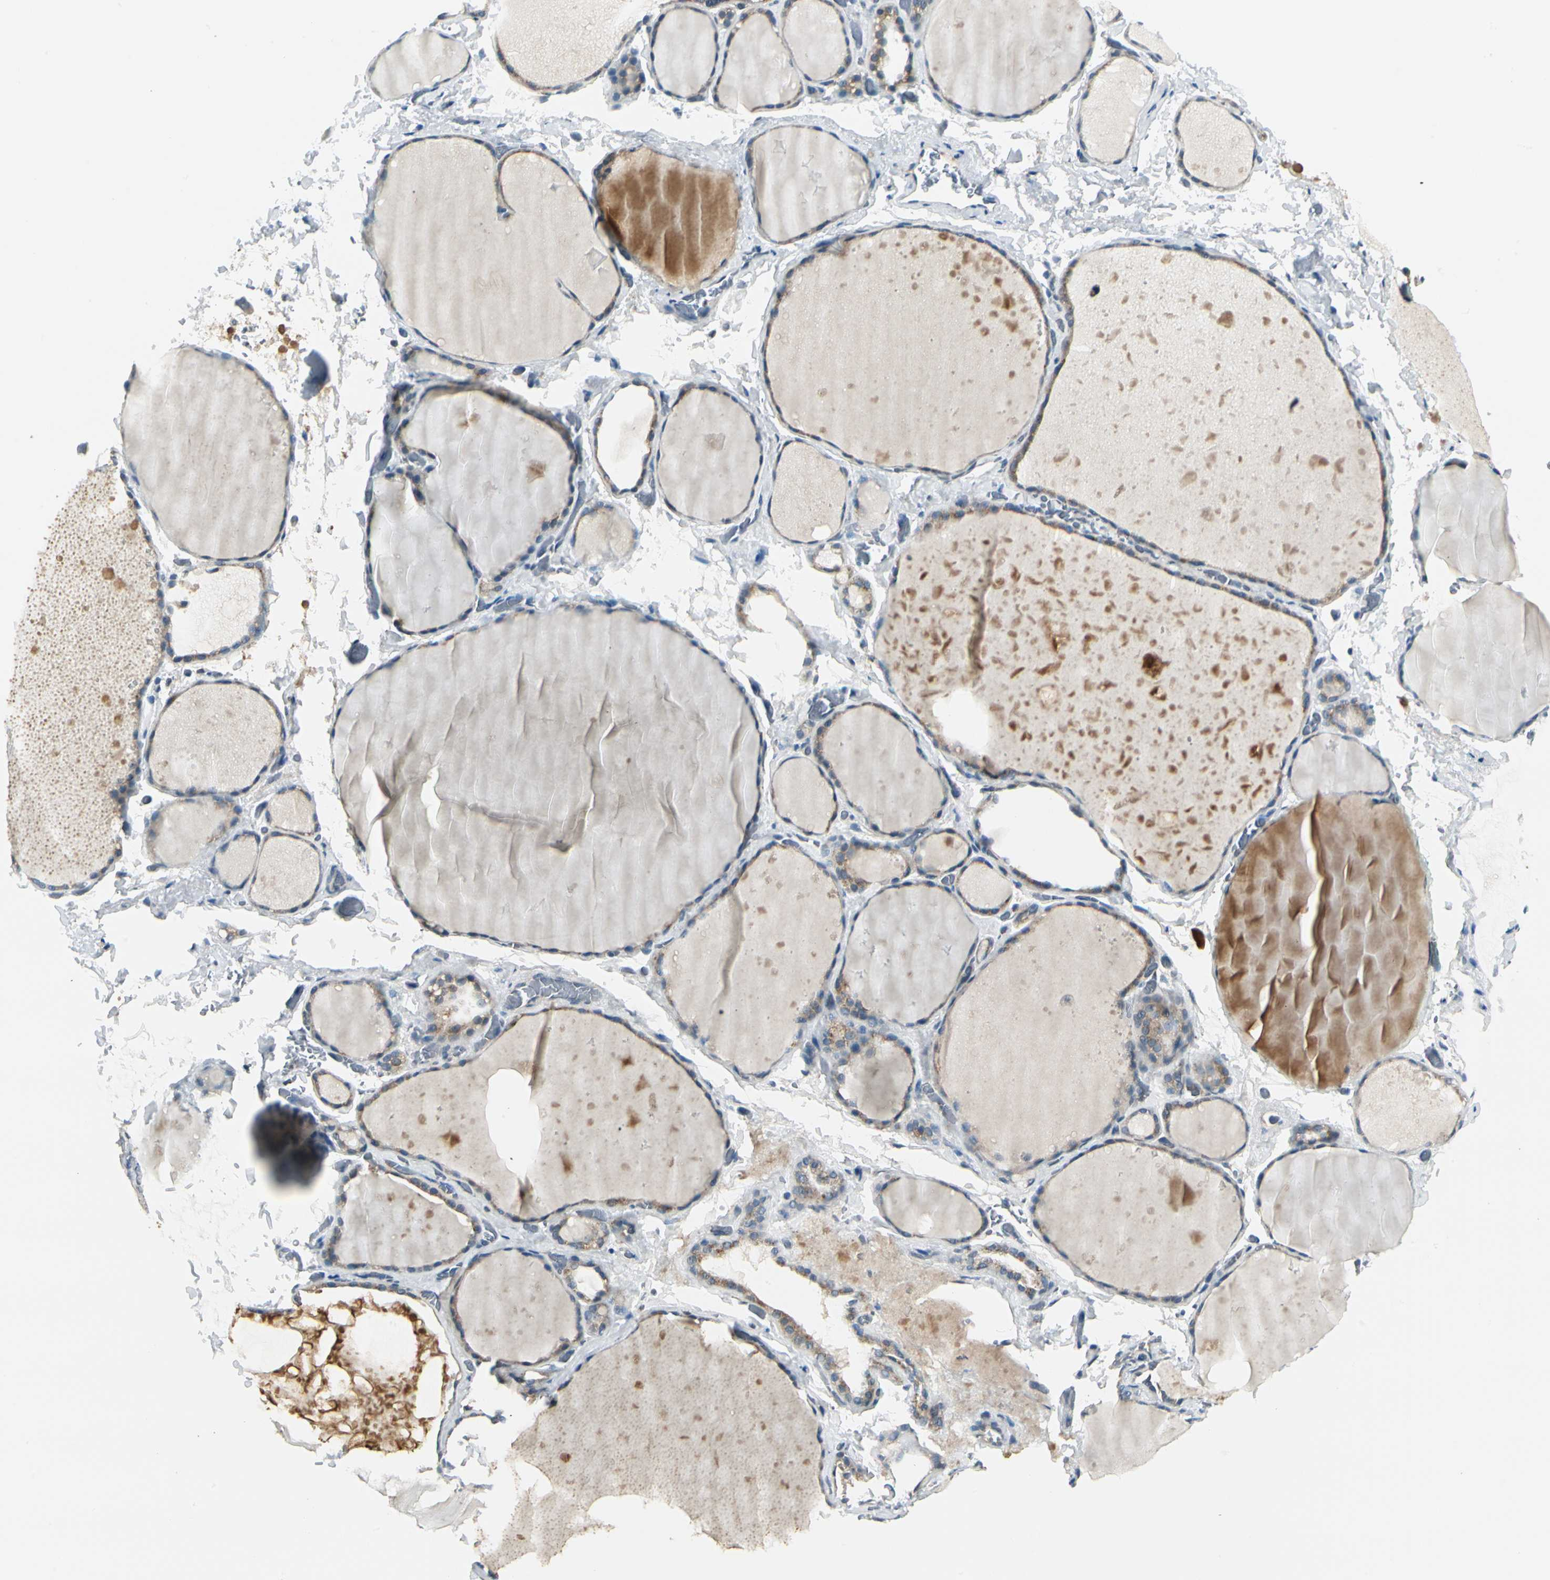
{"staining": {"intensity": "moderate", "quantity": ">75%", "location": "cytoplasmic/membranous"}, "tissue": "thyroid gland", "cell_type": "Glandular cells", "image_type": "normal", "snomed": [{"axis": "morphology", "description": "Normal tissue, NOS"}, {"axis": "topography", "description": "Thyroid gland"}], "caption": "Moderate cytoplasmic/membranous positivity is identified in approximately >75% of glandular cells in normal thyroid gland.", "gene": "BNIP1", "patient": {"sex": "male", "age": 76}}